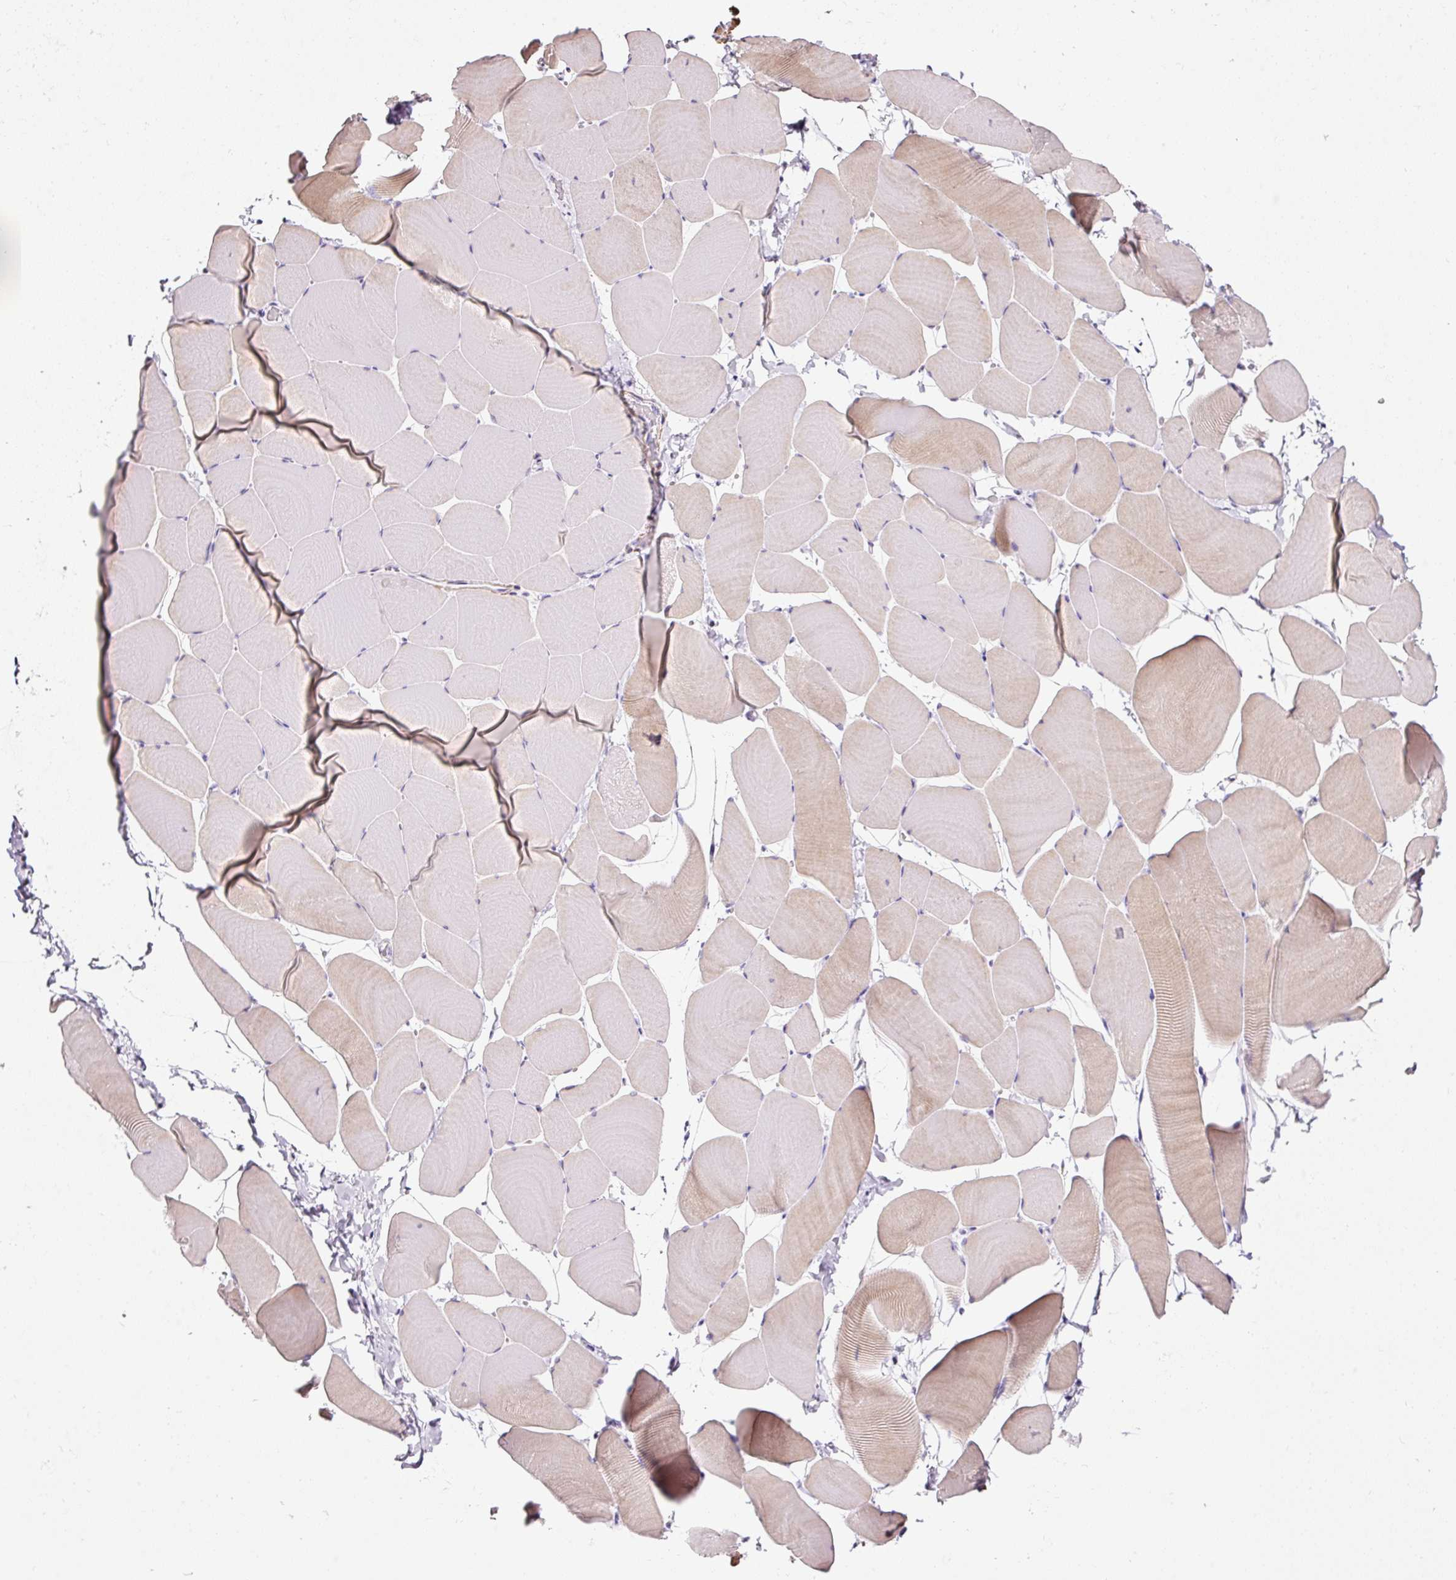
{"staining": {"intensity": "moderate", "quantity": "<25%", "location": "cytoplasmic/membranous"}, "tissue": "skeletal muscle", "cell_type": "Myocytes", "image_type": "normal", "snomed": [{"axis": "morphology", "description": "Normal tissue, NOS"}, {"axis": "topography", "description": "Skeletal muscle"}], "caption": "Immunohistochemical staining of unremarkable human skeletal muscle reveals moderate cytoplasmic/membranous protein staining in about <25% of myocytes.", "gene": "CYB561A3", "patient": {"sex": "male", "age": 25}}